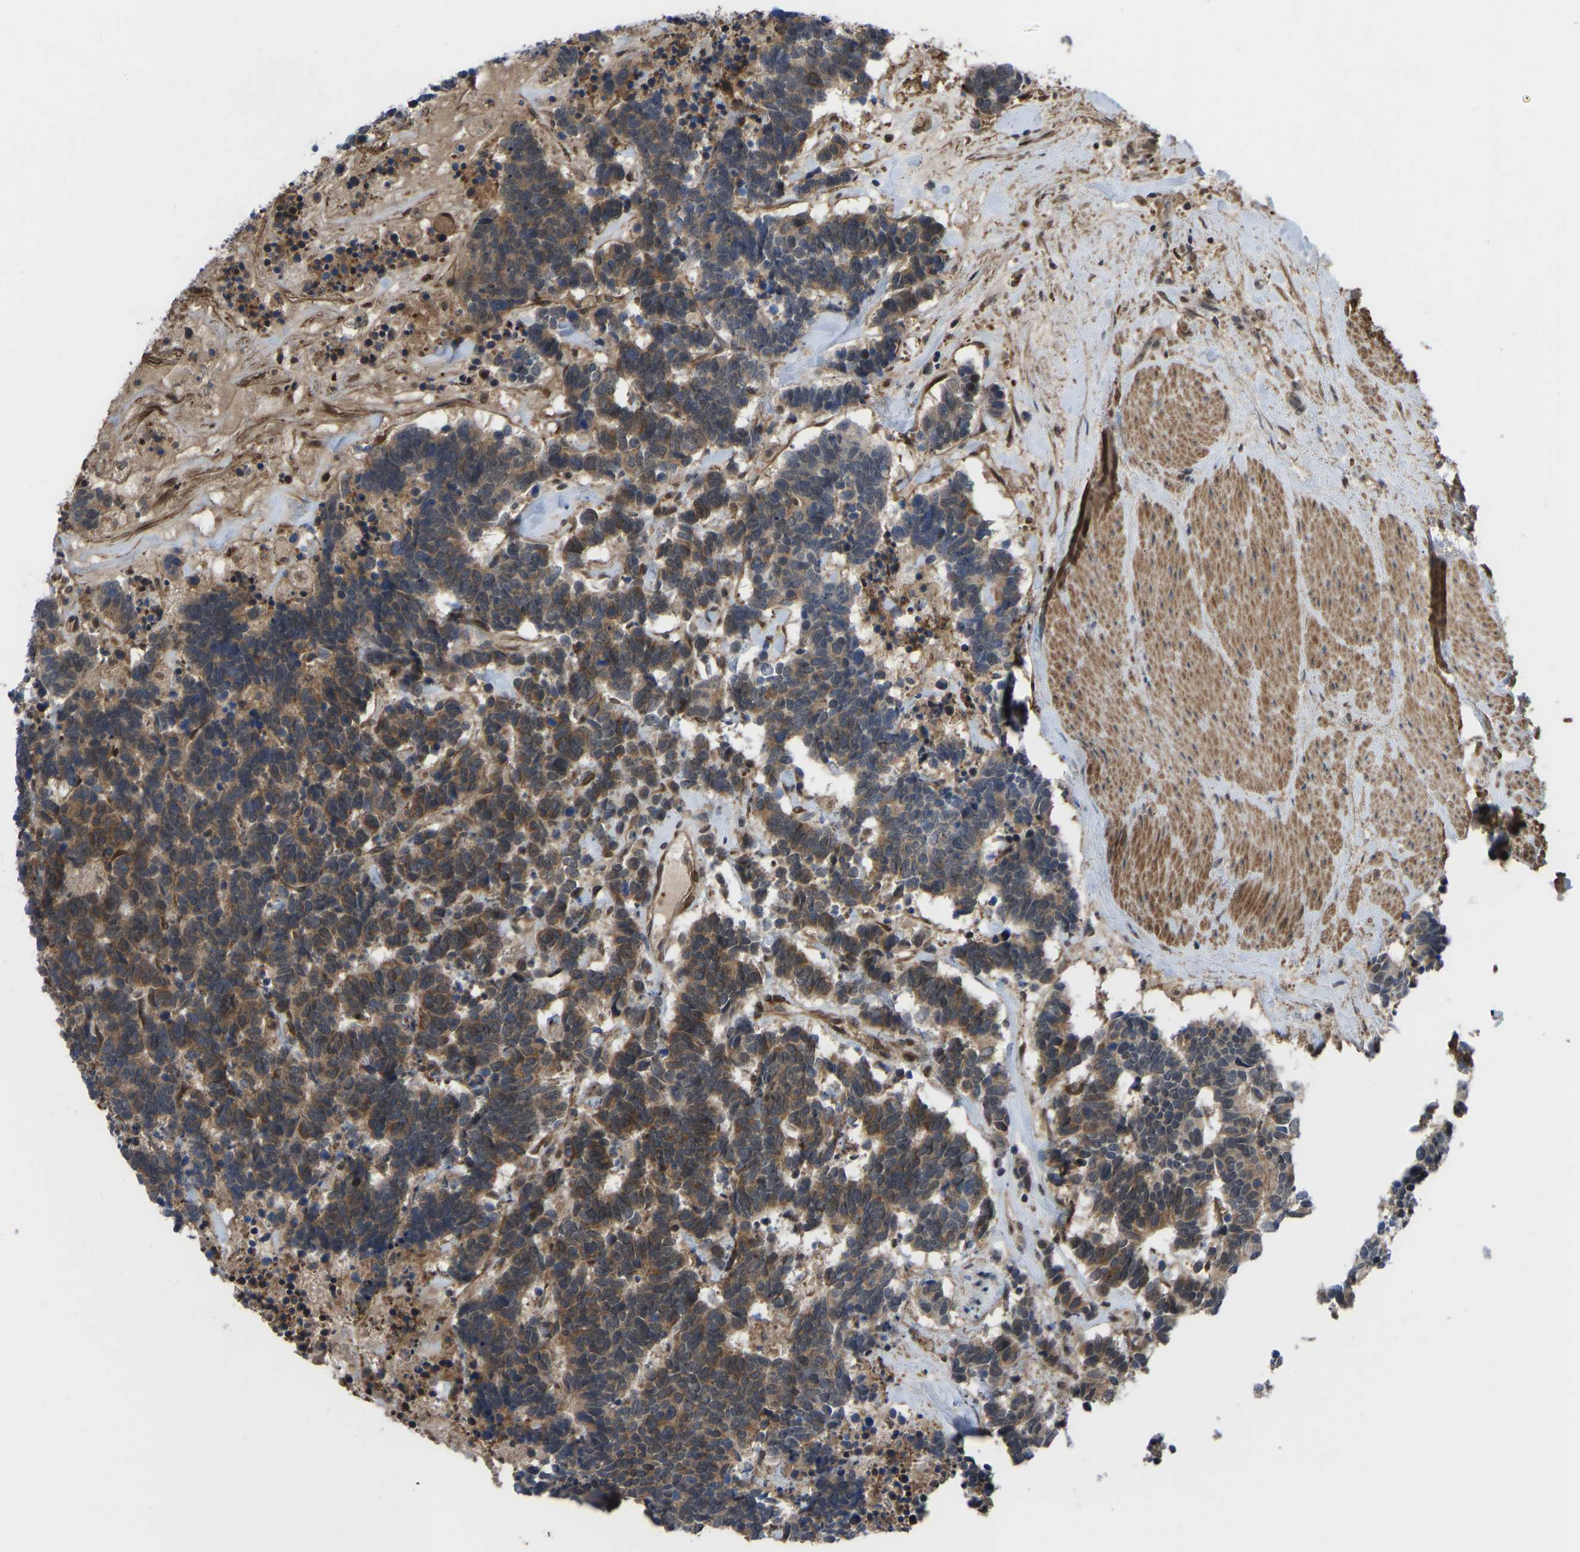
{"staining": {"intensity": "moderate", "quantity": ">75%", "location": "cytoplasmic/membranous"}, "tissue": "carcinoid", "cell_type": "Tumor cells", "image_type": "cancer", "snomed": [{"axis": "morphology", "description": "Carcinoma, NOS"}, {"axis": "morphology", "description": "Carcinoid, malignant, NOS"}, {"axis": "topography", "description": "Urinary bladder"}], "caption": "A brown stain highlights moderate cytoplasmic/membranous positivity of a protein in human carcinoid tumor cells. The protein is shown in brown color, while the nuclei are stained blue.", "gene": "CYP7B1", "patient": {"sex": "male", "age": 57}}